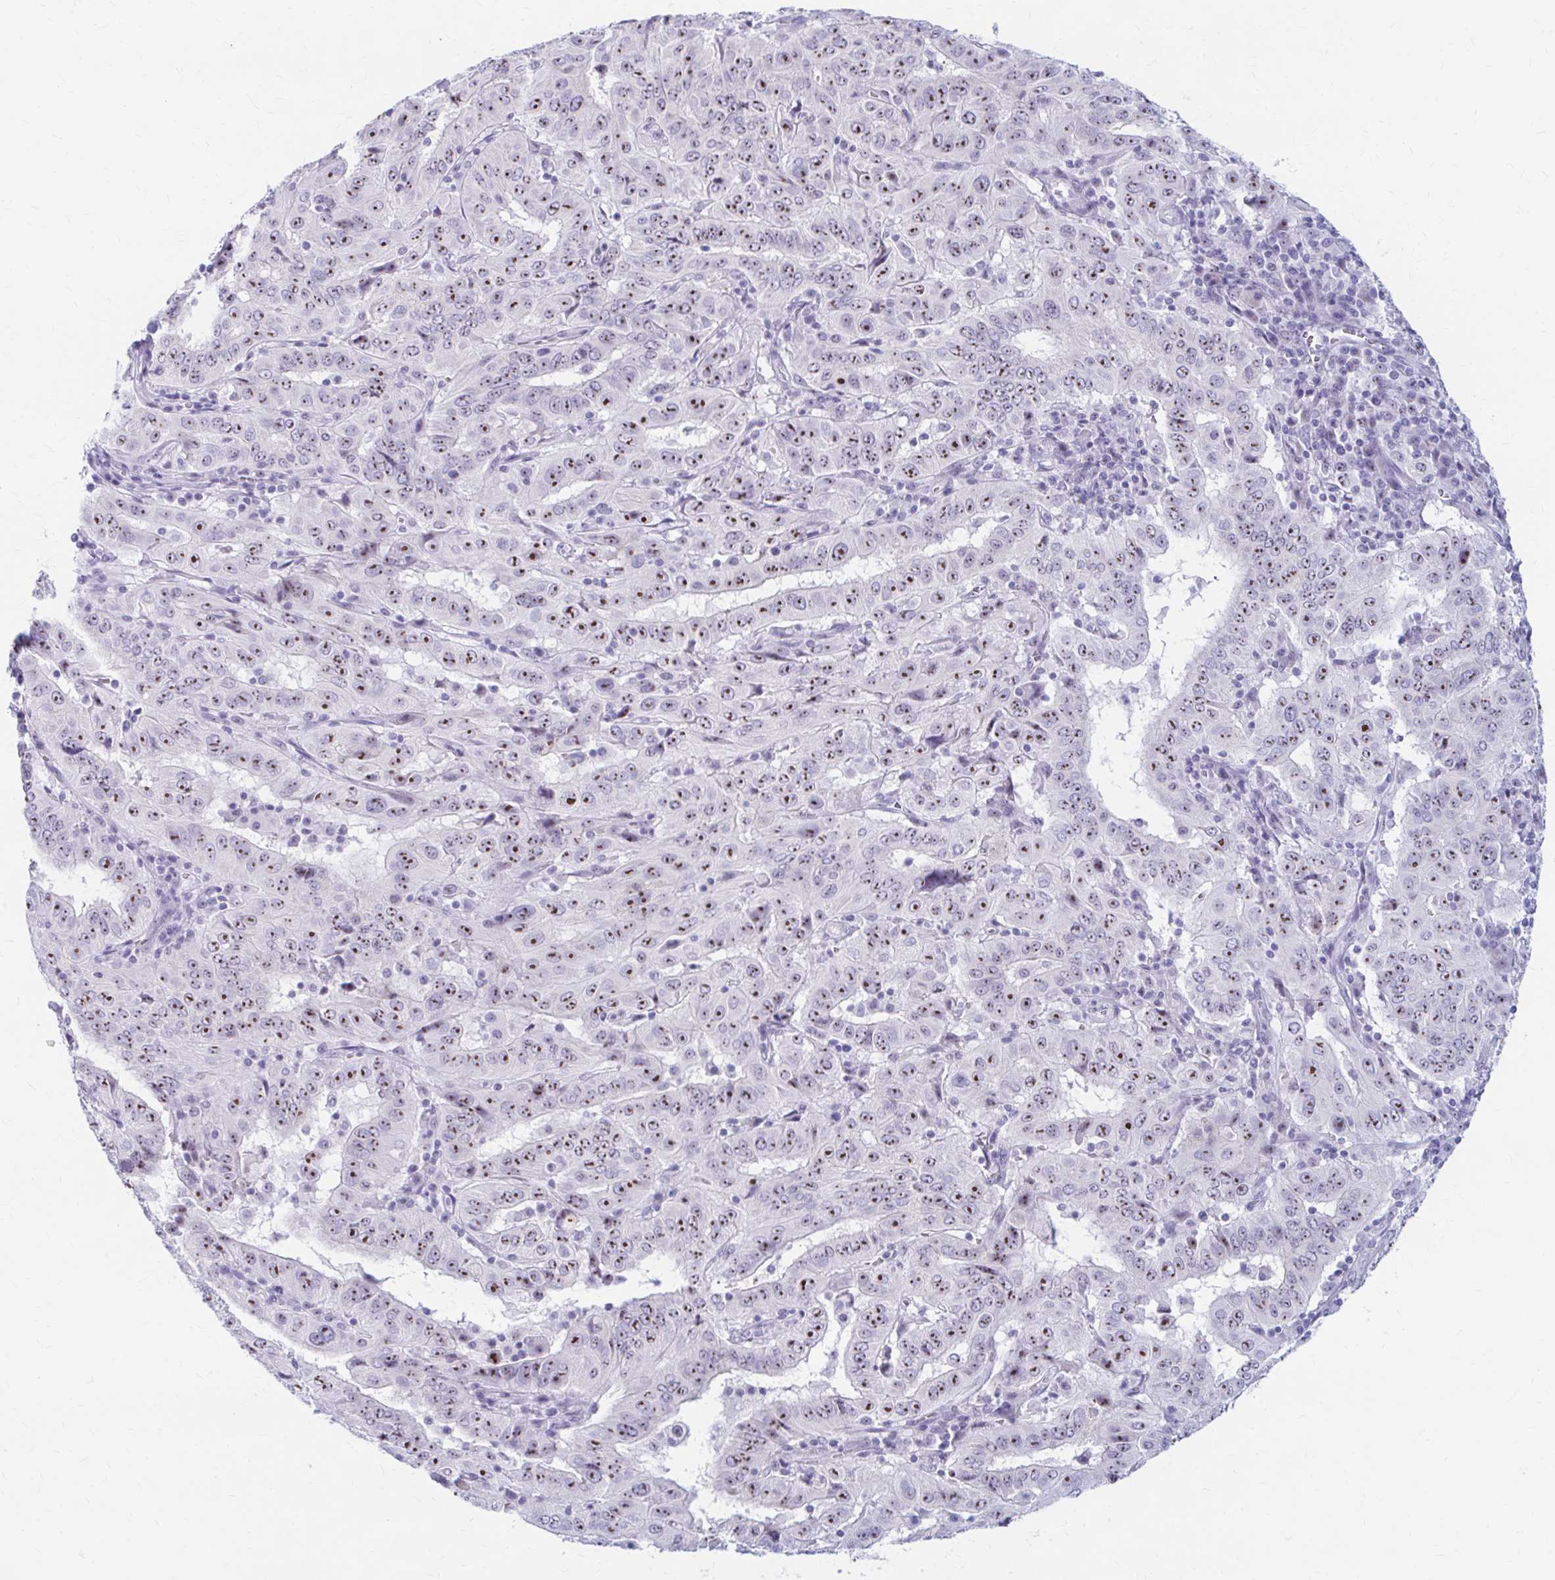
{"staining": {"intensity": "moderate", "quantity": ">75%", "location": "nuclear"}, "tissue": "pancreatic cancer", "cell_type": "Tumor cells", "image_type": "cancer", "snomed": [{"axis": "morphology", "description": "Adenocarcinoma, NOS"}, {"axis": "topography", "description": "Pancreas"}], "caption": "Immunohistochemical staining of pancreatic cancer (adenocarcinoma) shows moderate nuclear protein positivity in about >75% of tumor cells.", "gene": "FTSJ3", "patient": {"sex": "male", "age": 63}}